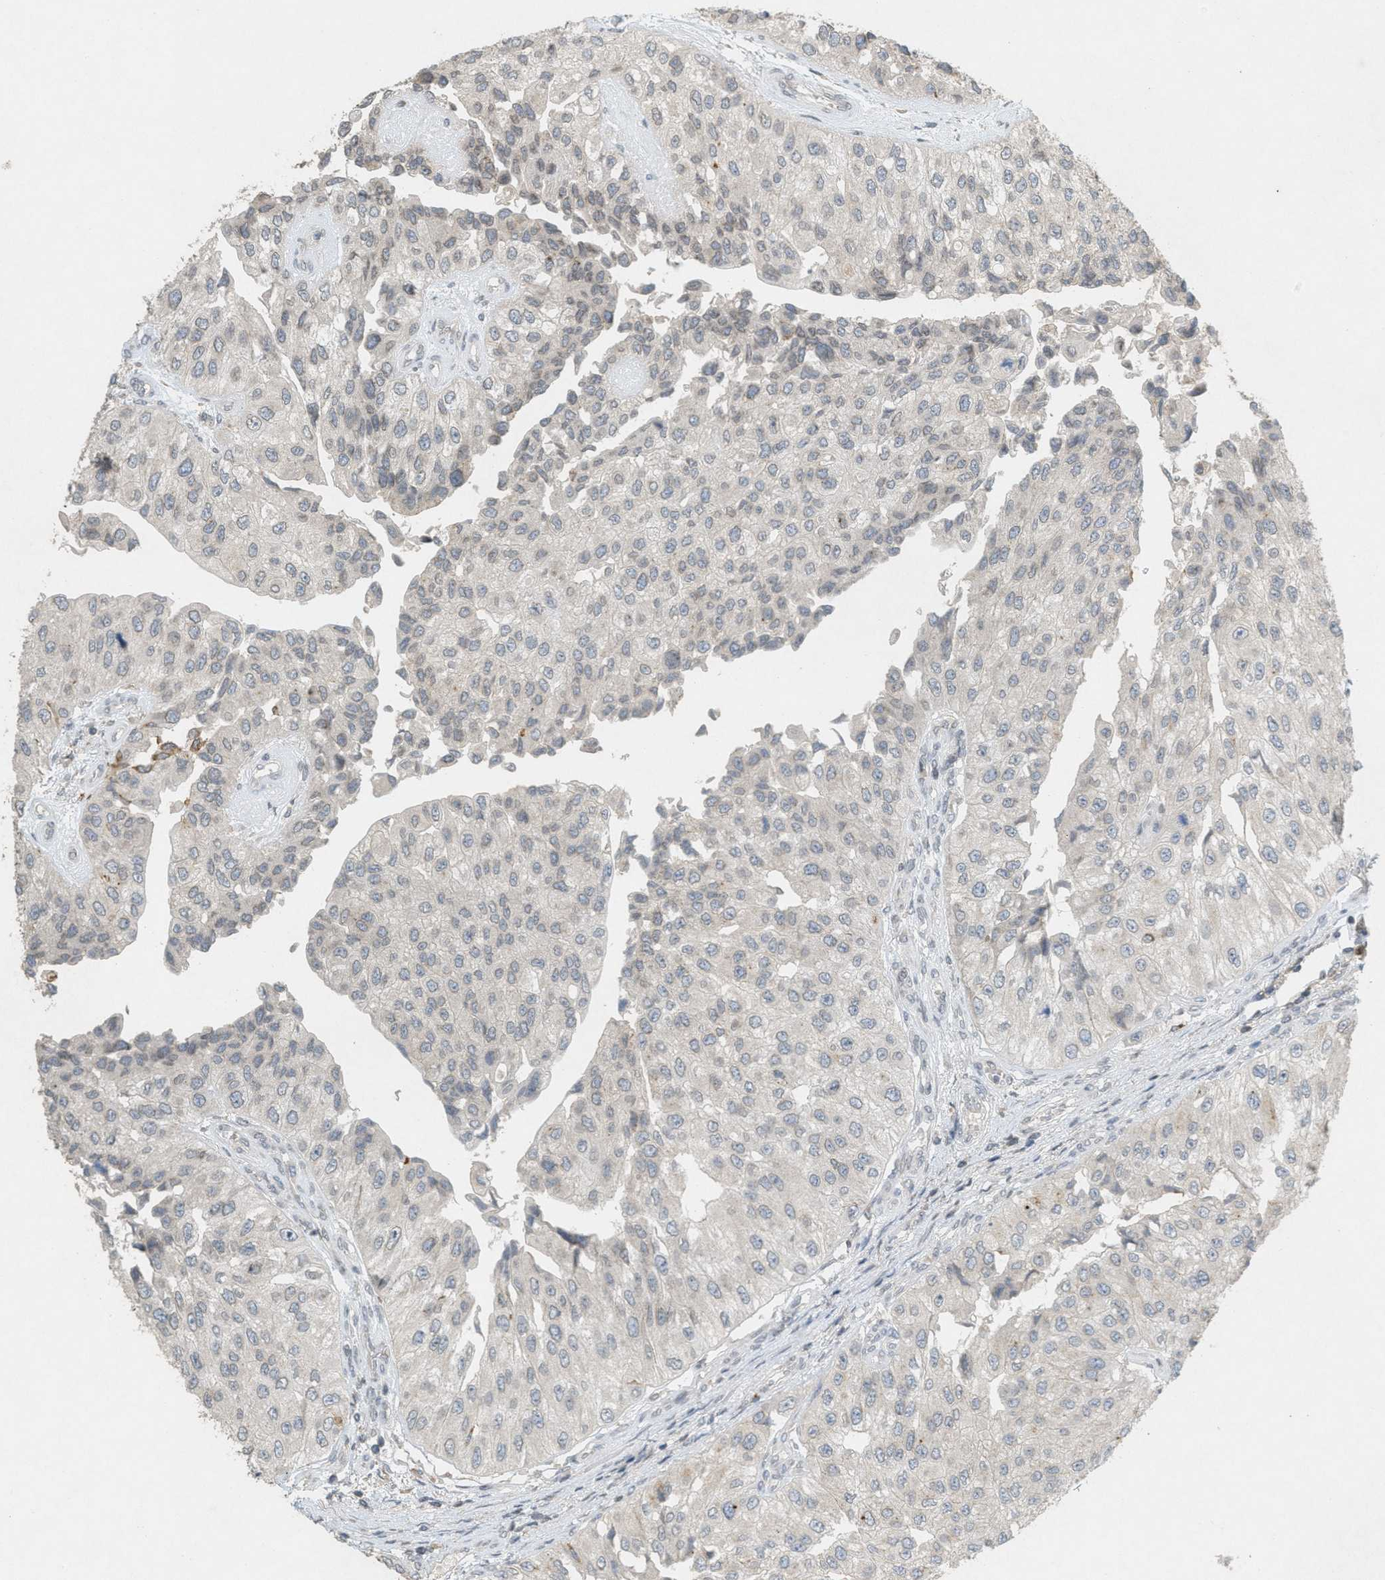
{"staining": {"intensity": "weak", "quantity": "<25%", "location": "cytoplasmic/membranous"}, "tissue": "urothelial cancer", "cell_type": "Tumor cells", "image_type": "cancer", "snomed": [{"axis": "morphology", "description": "Urothelial carcinoma, High grade"}, {"axis": "topography", "description": "Kidney"}, {"axis": "topography", "description": "Urinary bladder"}], "caption": "An immunohistochemistry (IHC) histopathology image of high-grade urothelial carcinoma is shown. There is no staining in tumor cells of high-grade urothelial carcinoma.", "gene": "ABHD6", "patient": {"sex": "male", "age": 77}}